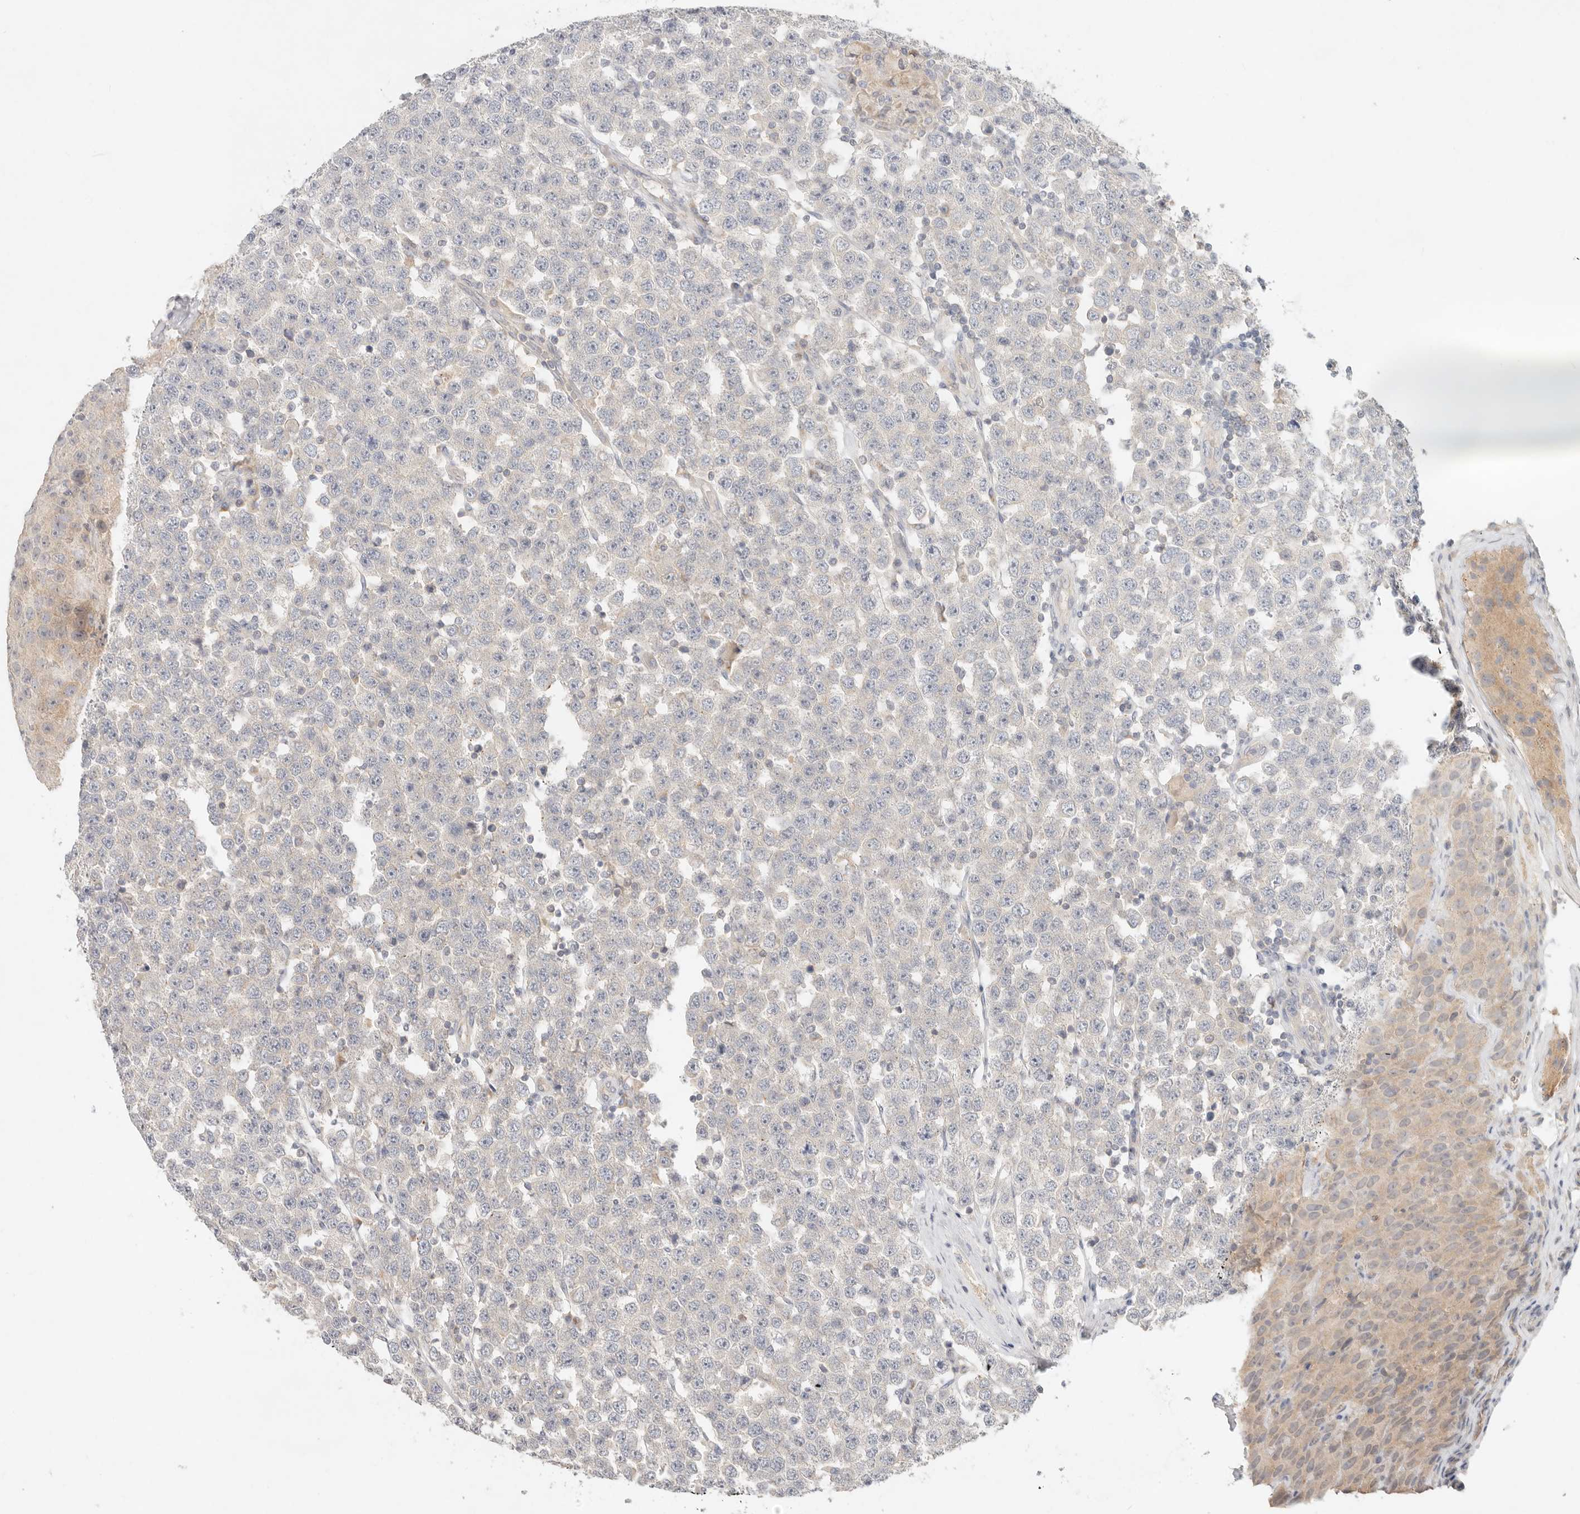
{"staining": {"intensity": "negative", "quantity": "none", "location": "none"}, "tissue": "testis cancer", "cell_type": "Tumor cells", "image_type": "cancer", "snomed": [{"axis": "morphology", "description": "Seminoma, NOS"}, {"axis": "topography", "description": "Testis"}], "caption": "This is a histopathology image of immunohistochemistry staining of testis cancer, which shows no positivity in tumor cells. (DAB (3,3'-diaminobenzidine) immunohistochemistry (IHC) visualized using brightfield microscopy, high magnification).", "gene": "HECTD3", "patient": {"sex": "male", "age": 28}}